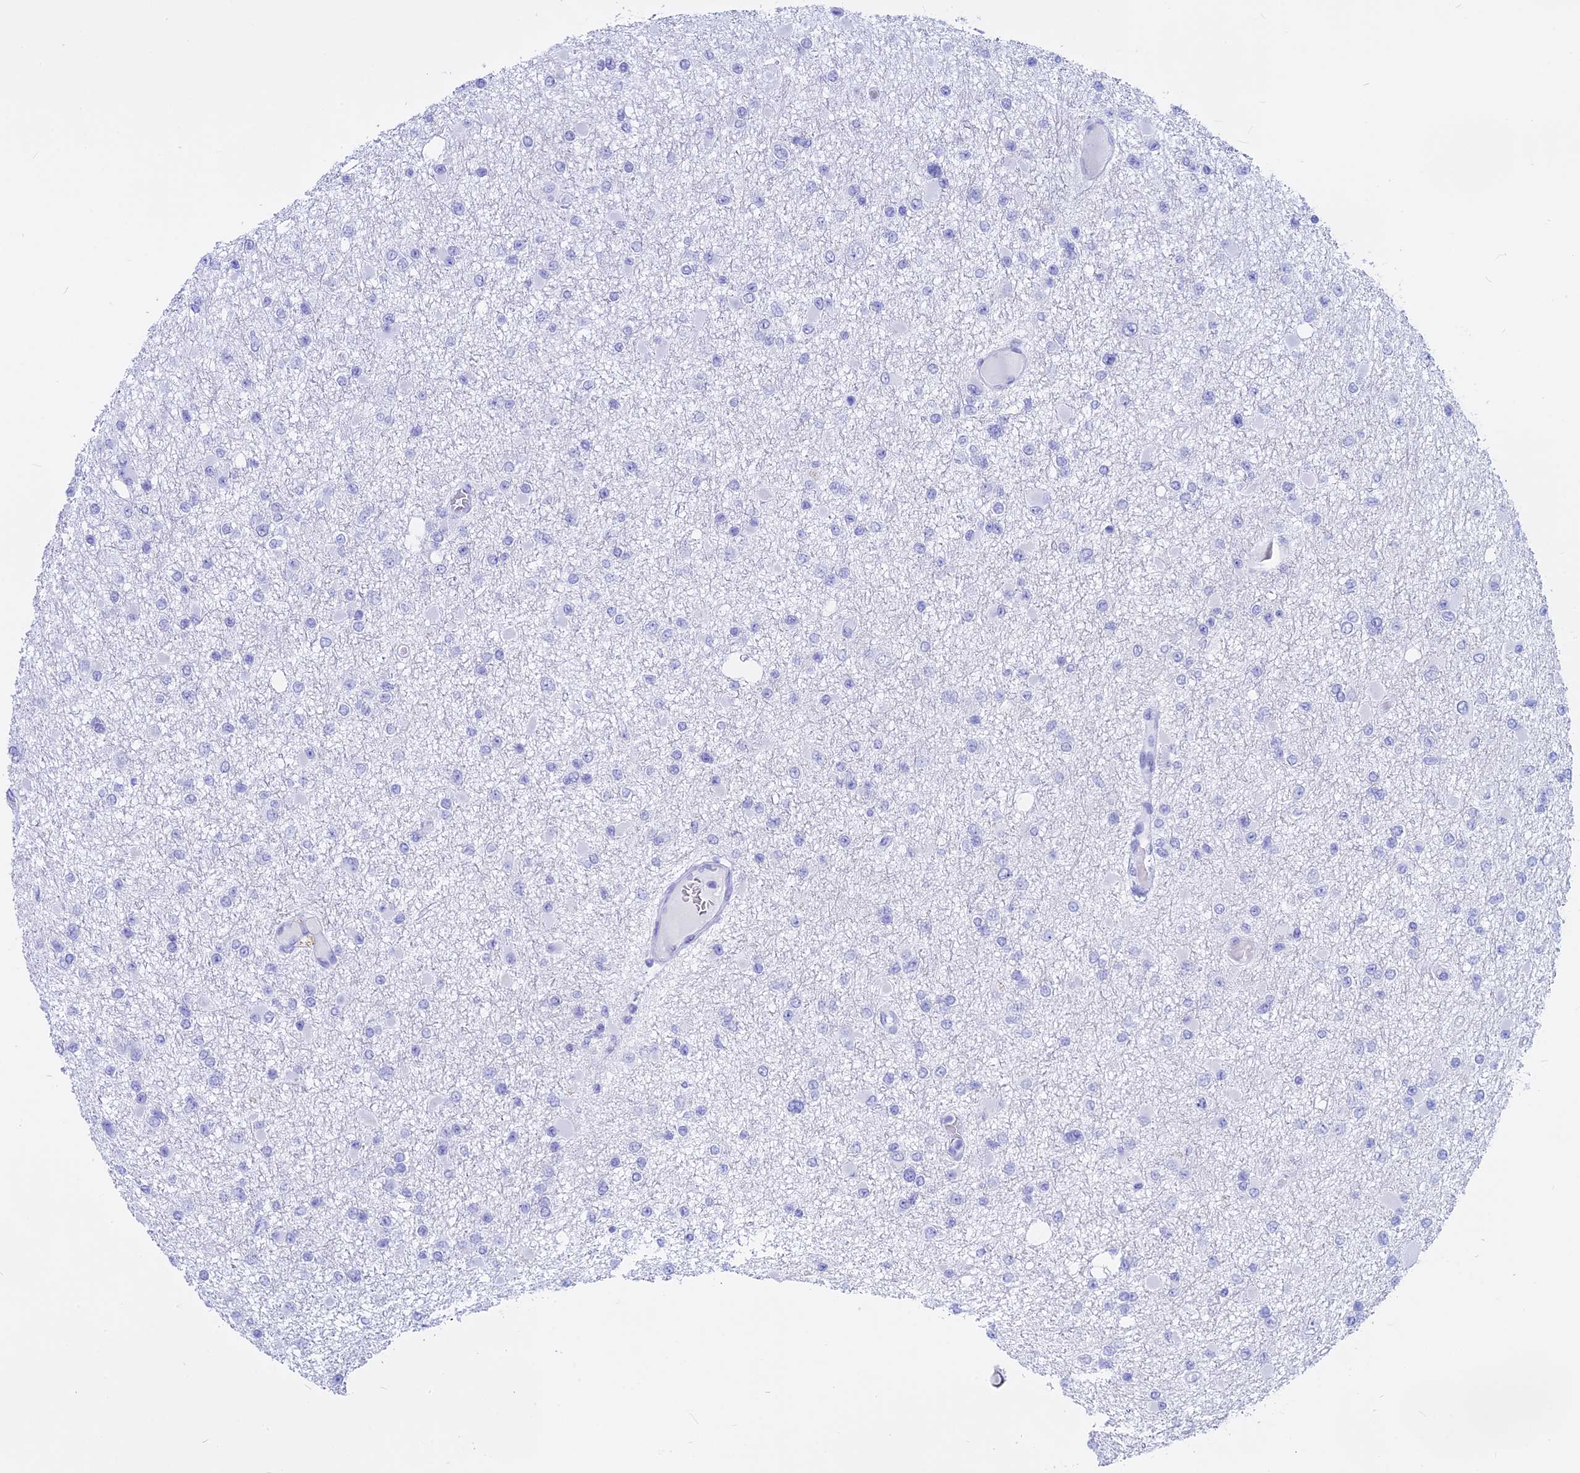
{"staining": {"intensity": "negative", "quantity": "none", "location": "none"}, "tissue": "glioma", "cell_type": "Tumor cells", "image_type": "cancer", "snomed": [{"axis": "morphology", "description": "Glioma, malignant, Low grade"}, {"axis": "topography", "description": "Brain"}], "caption": "This is an immunohistochemistry (IHC) micrograph of glioma. There is no staining in tumor cells.", "gene": "ISCA1", "patient": {"sex": "female", "age": 22}}